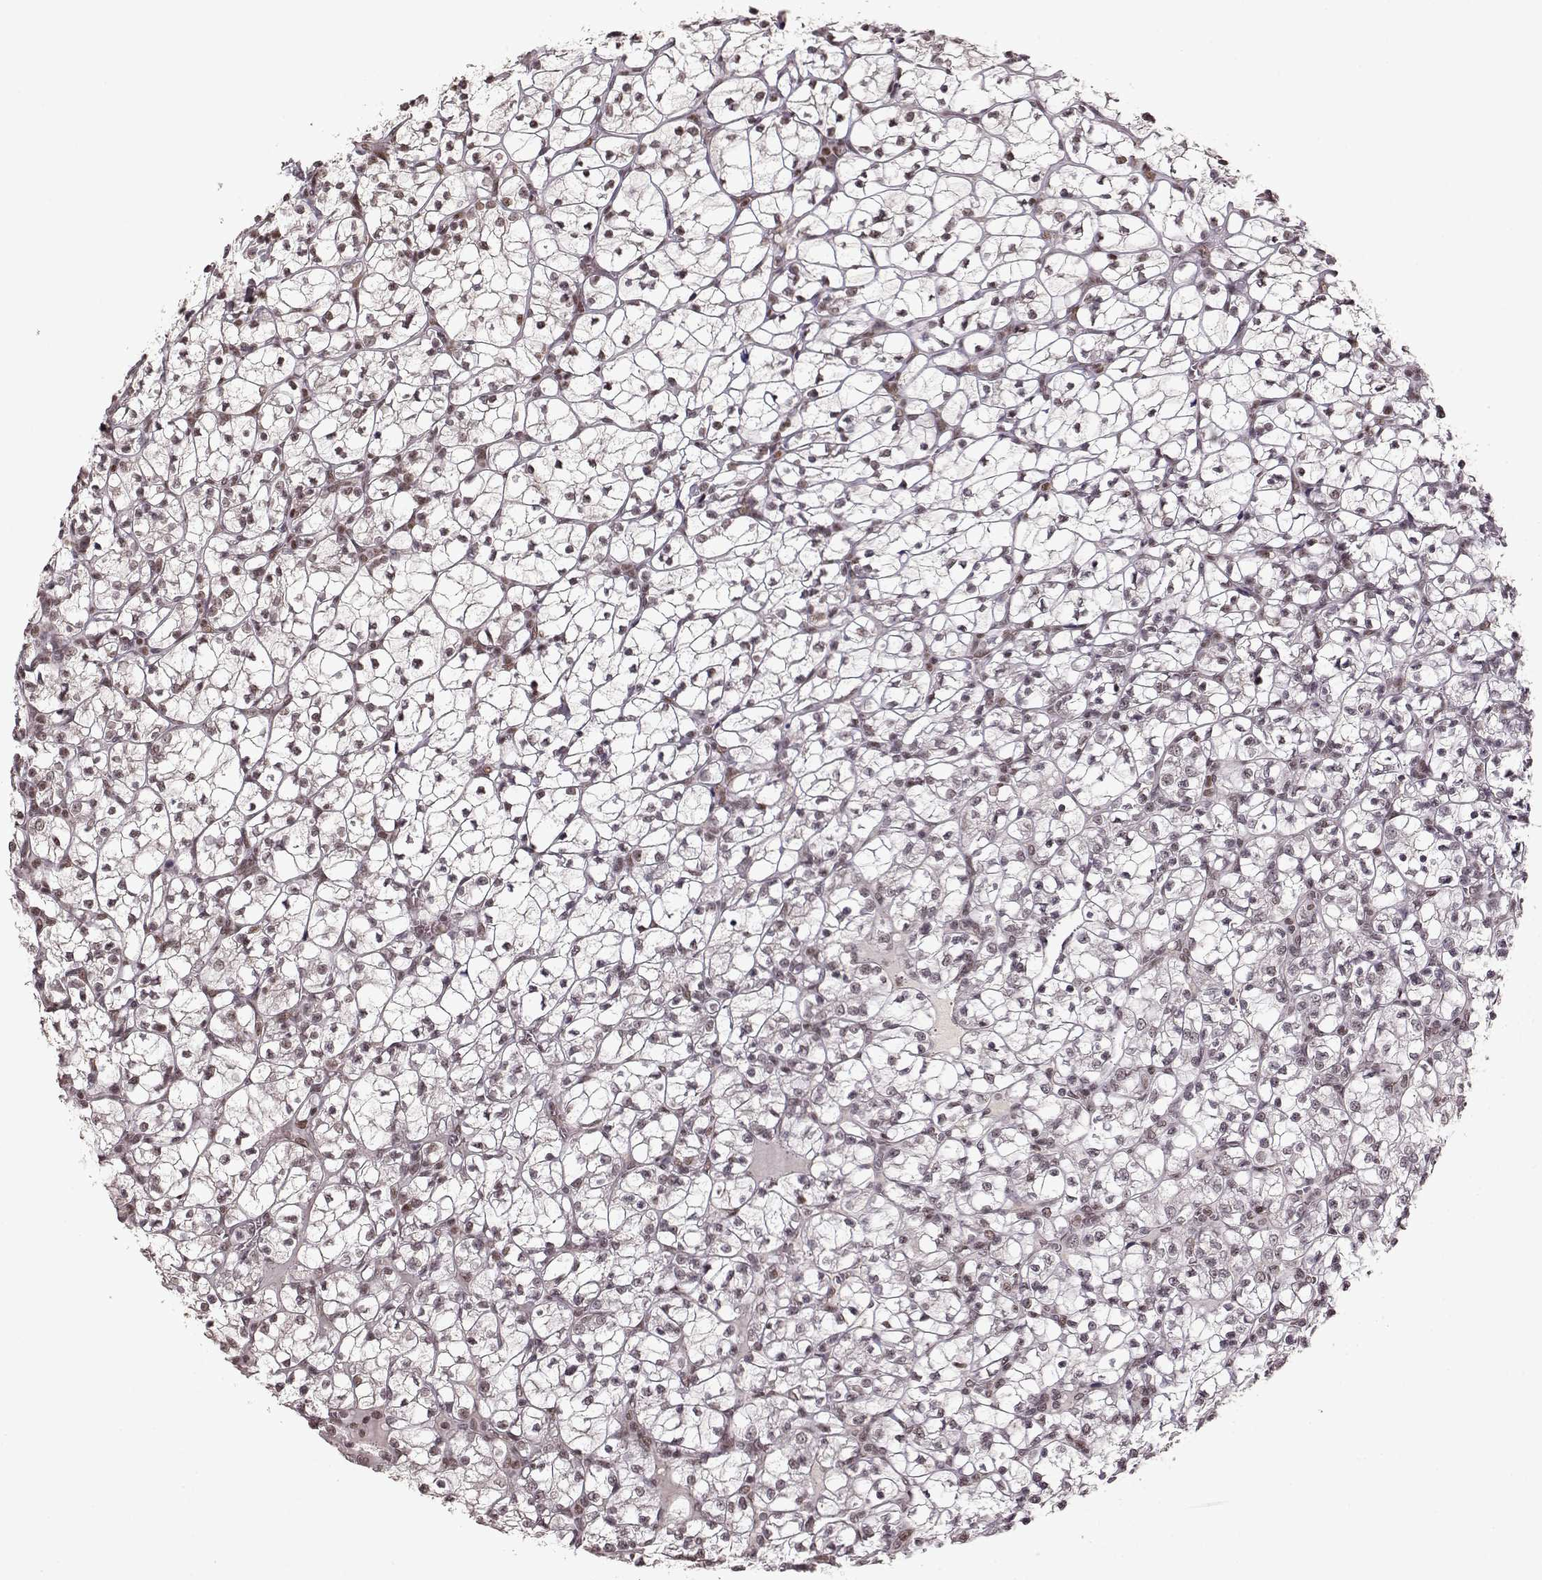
{"staining": {"intensity": "weak", "quantity": "<25%", "location": "nuclear"}, "tissue": "renal cancer", "cell_type": "Tumor cells", "image_type": "cancer", "snomed": [{"axis": "morphology", "description": "Adenocarcinoma, NOS"}, {"axis": "topography", "description": "Kidney"}], "caption": "Human renal cancer stained for a protein using immunohistochemistry (IHC) reveals no staining in tumor cells.", "gene": "RRAGD", "patient": {"sex": "female", "age": 89}}